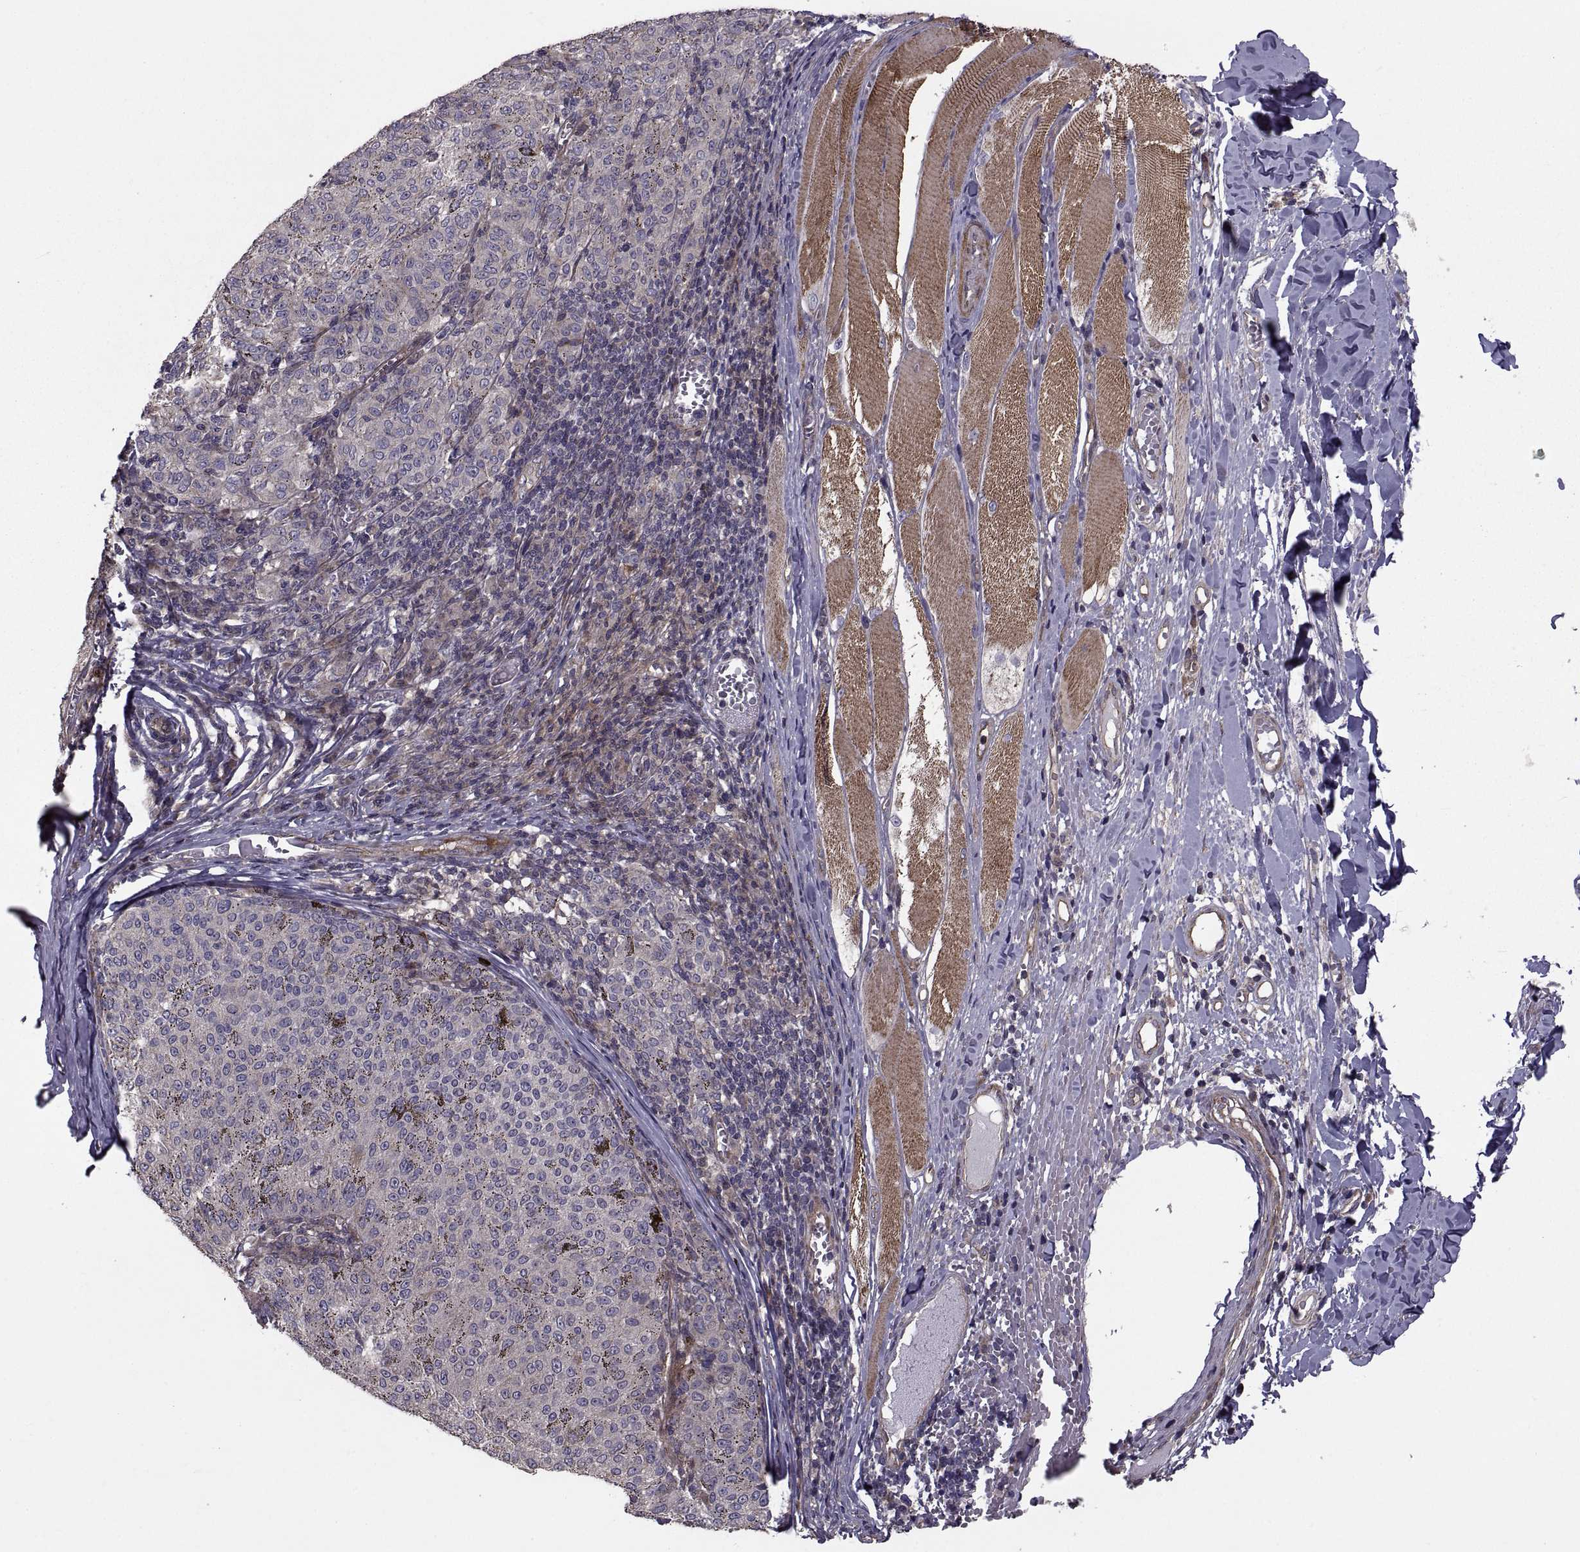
{"staining": {"intensity": "negative", "quantity": "none", "location": "none"}, "tissue": "melanoma", "cell_type": "Tumor cells", "image_type": "cancer", "snomed": [{"axis": "morphology", "description": "Malignant melanoma, NOS"}, {"axis": "topography", "description": "Skin"}], "caption": "Photomicrograph shows no significant protein expression in tumor cells of malignant melanoma. (DAB immunohistochemistry (IHC) with hematoxylin counter stain).", "gene": "PMM2", "patient": {"sex": "female", "age": 72}}